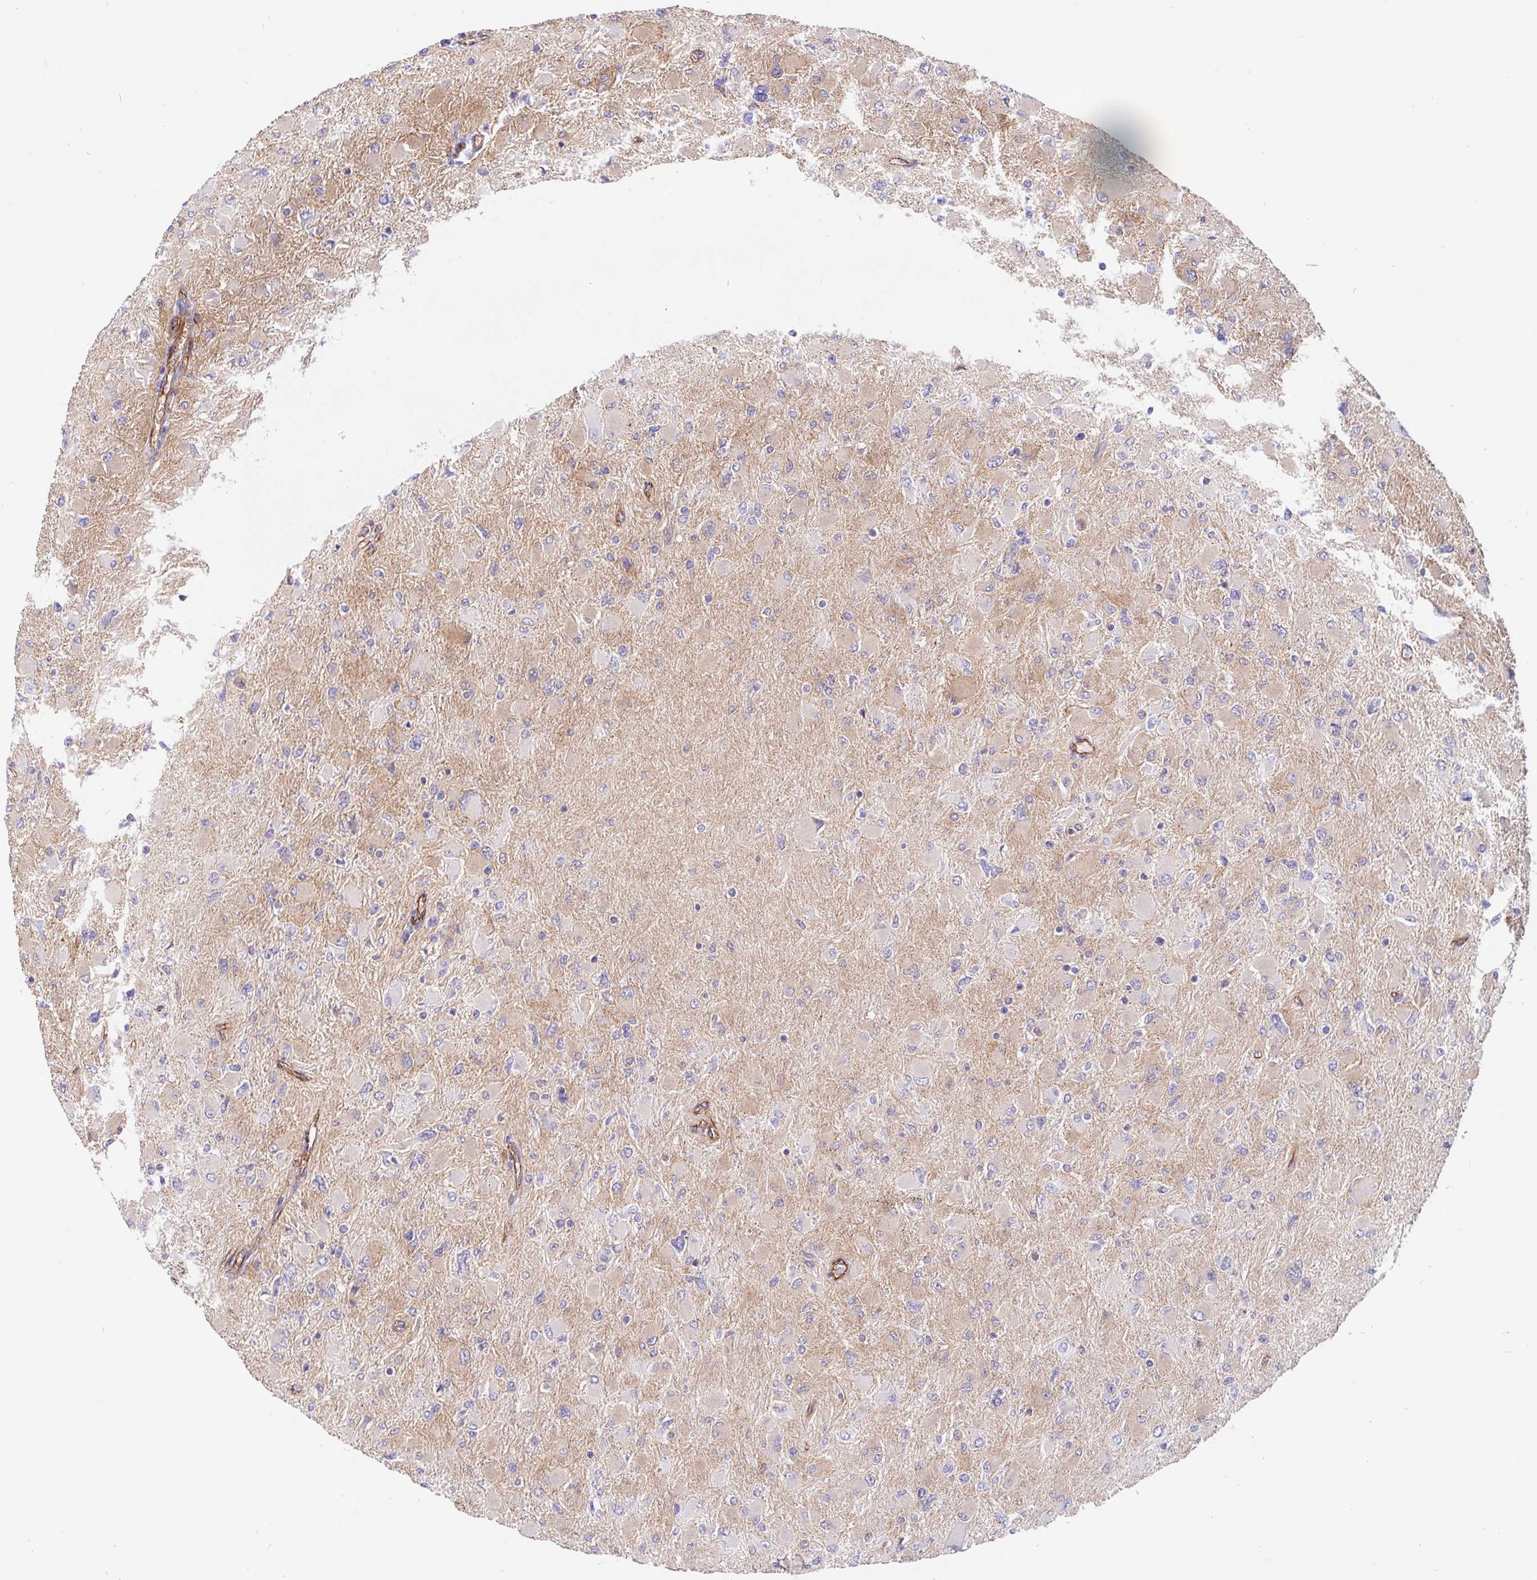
{"staining": {"intensity": "weak", "quantity": "25%-75%", "location": "cytoplasmic/membranous"}, "tissue": "glioma", "cell_type": "Tumor cells", "image_type": "cancer", "snomed": [{"axis": "morphology", "description": "Glioma, malignant, High grade"}, {"axis": "topography", "description": "Cerebral cortex"}], "caption": "Immunohistochemical staining of malignant glioma (high-grade) demonstrates low levels of weak cytoplasmic/membranous expression in about 25%-75% of tumor cells.", "gene": "LIMCH1", "patient": {"sex": "female", "age": 36}}